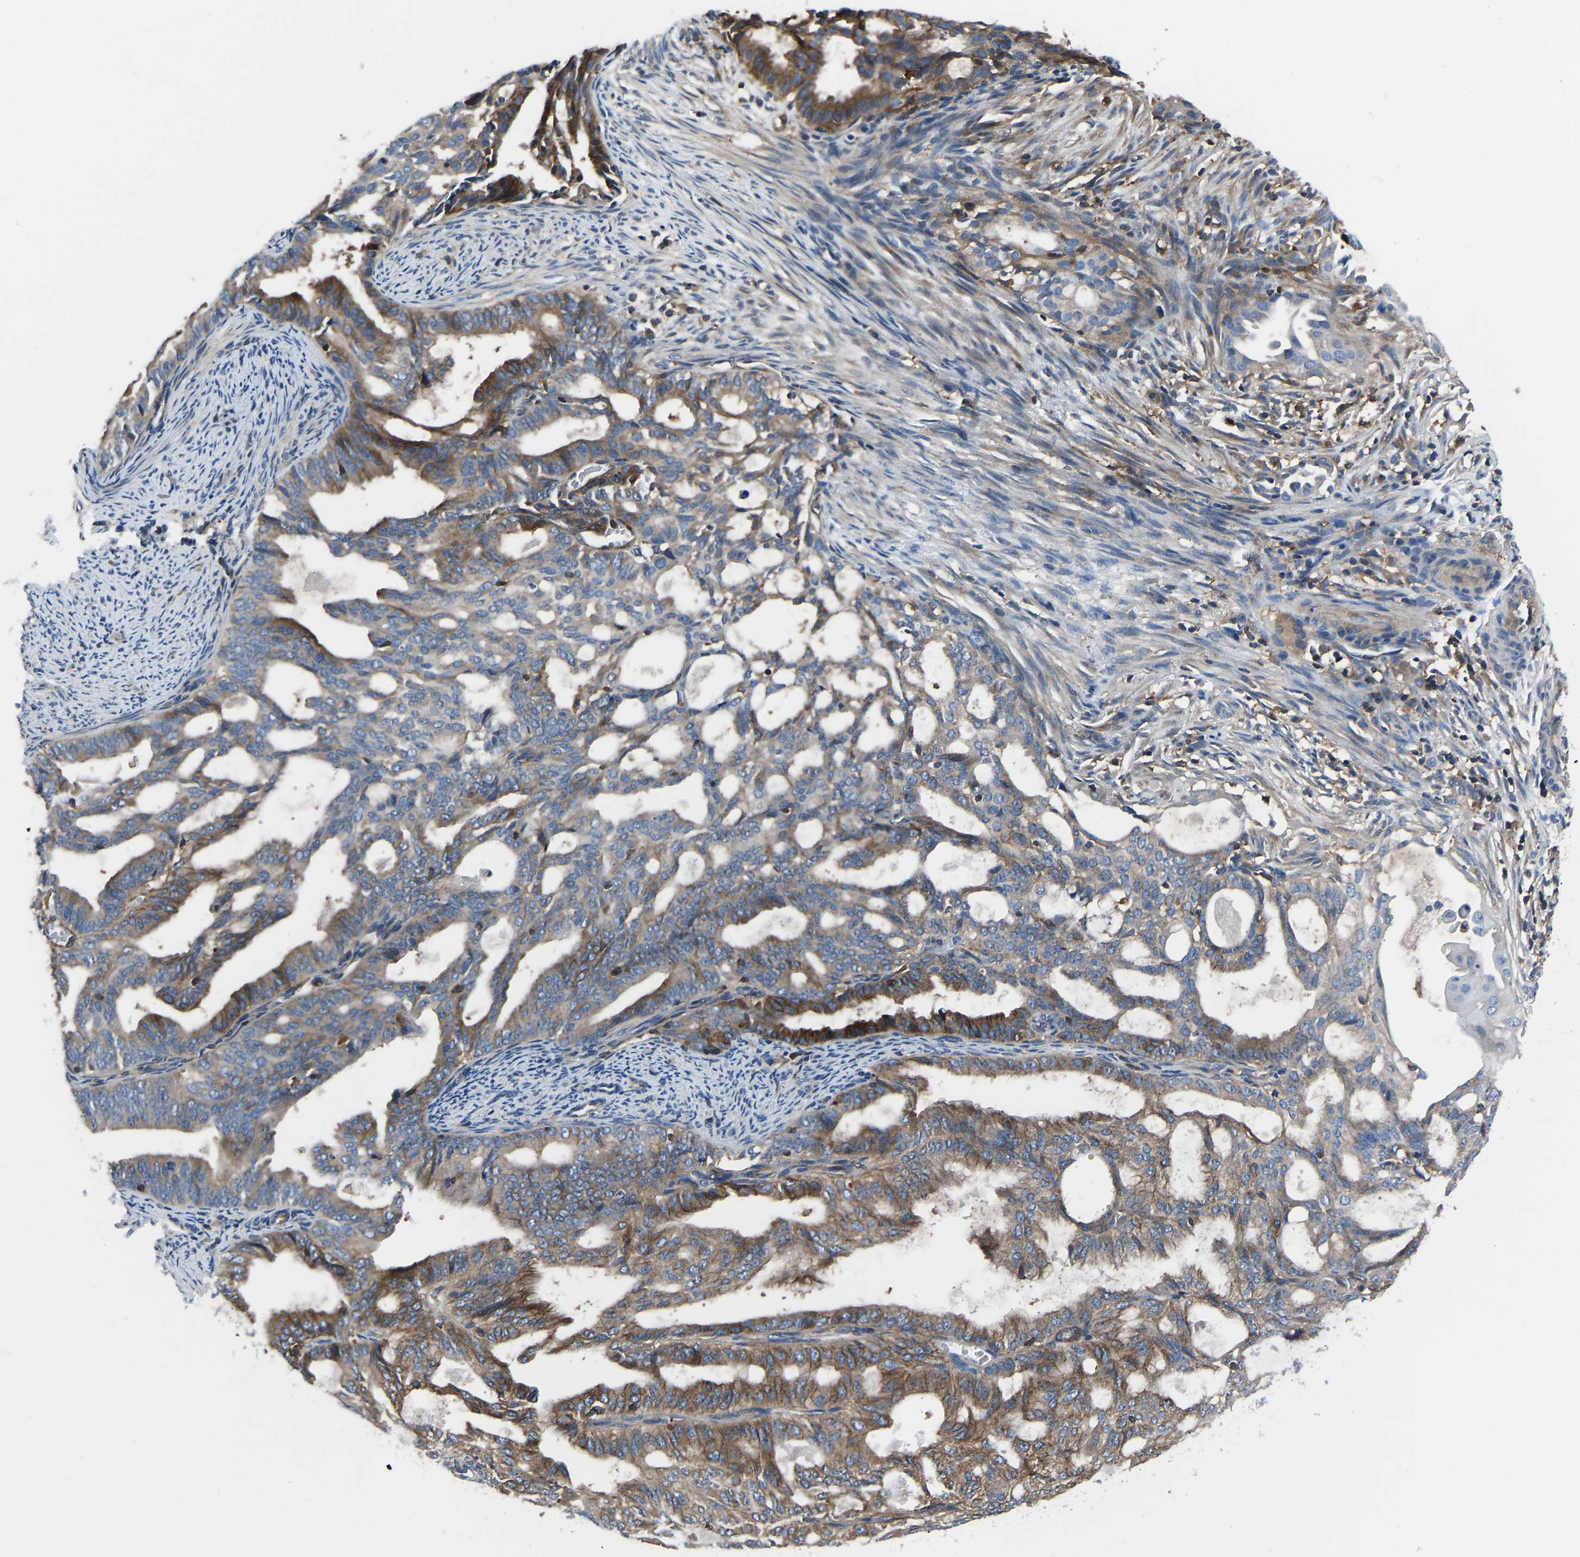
{"staining": {"intensity": "moderate", "quantity": ">75%", "location": "cytoplasmic/membranous"}, "tissue": "endometrial cancer", "cell_type": "Tumor cells", "image_type": "cancer", "snomed": [{"axis": "morphology", "description": "Adenocarcinoma, NOS"}, {"axis": "topography", "description": "Endometrium"}], "caption": "Immunohistochemical staining of adenocarcinoma (endometrial) displays moderate cytoplasmic/membranous protein expression in about >75% of tumor cells. The staining was performed using DAB (3,3'-diaminobenzidine) to visualize the protein expression in brown, while the nuclei were stained in blue with hematoxylin (Magnification: 20x).", "gene": "PRKAR1A", "patient": {"sex": "female", "age": 58}}